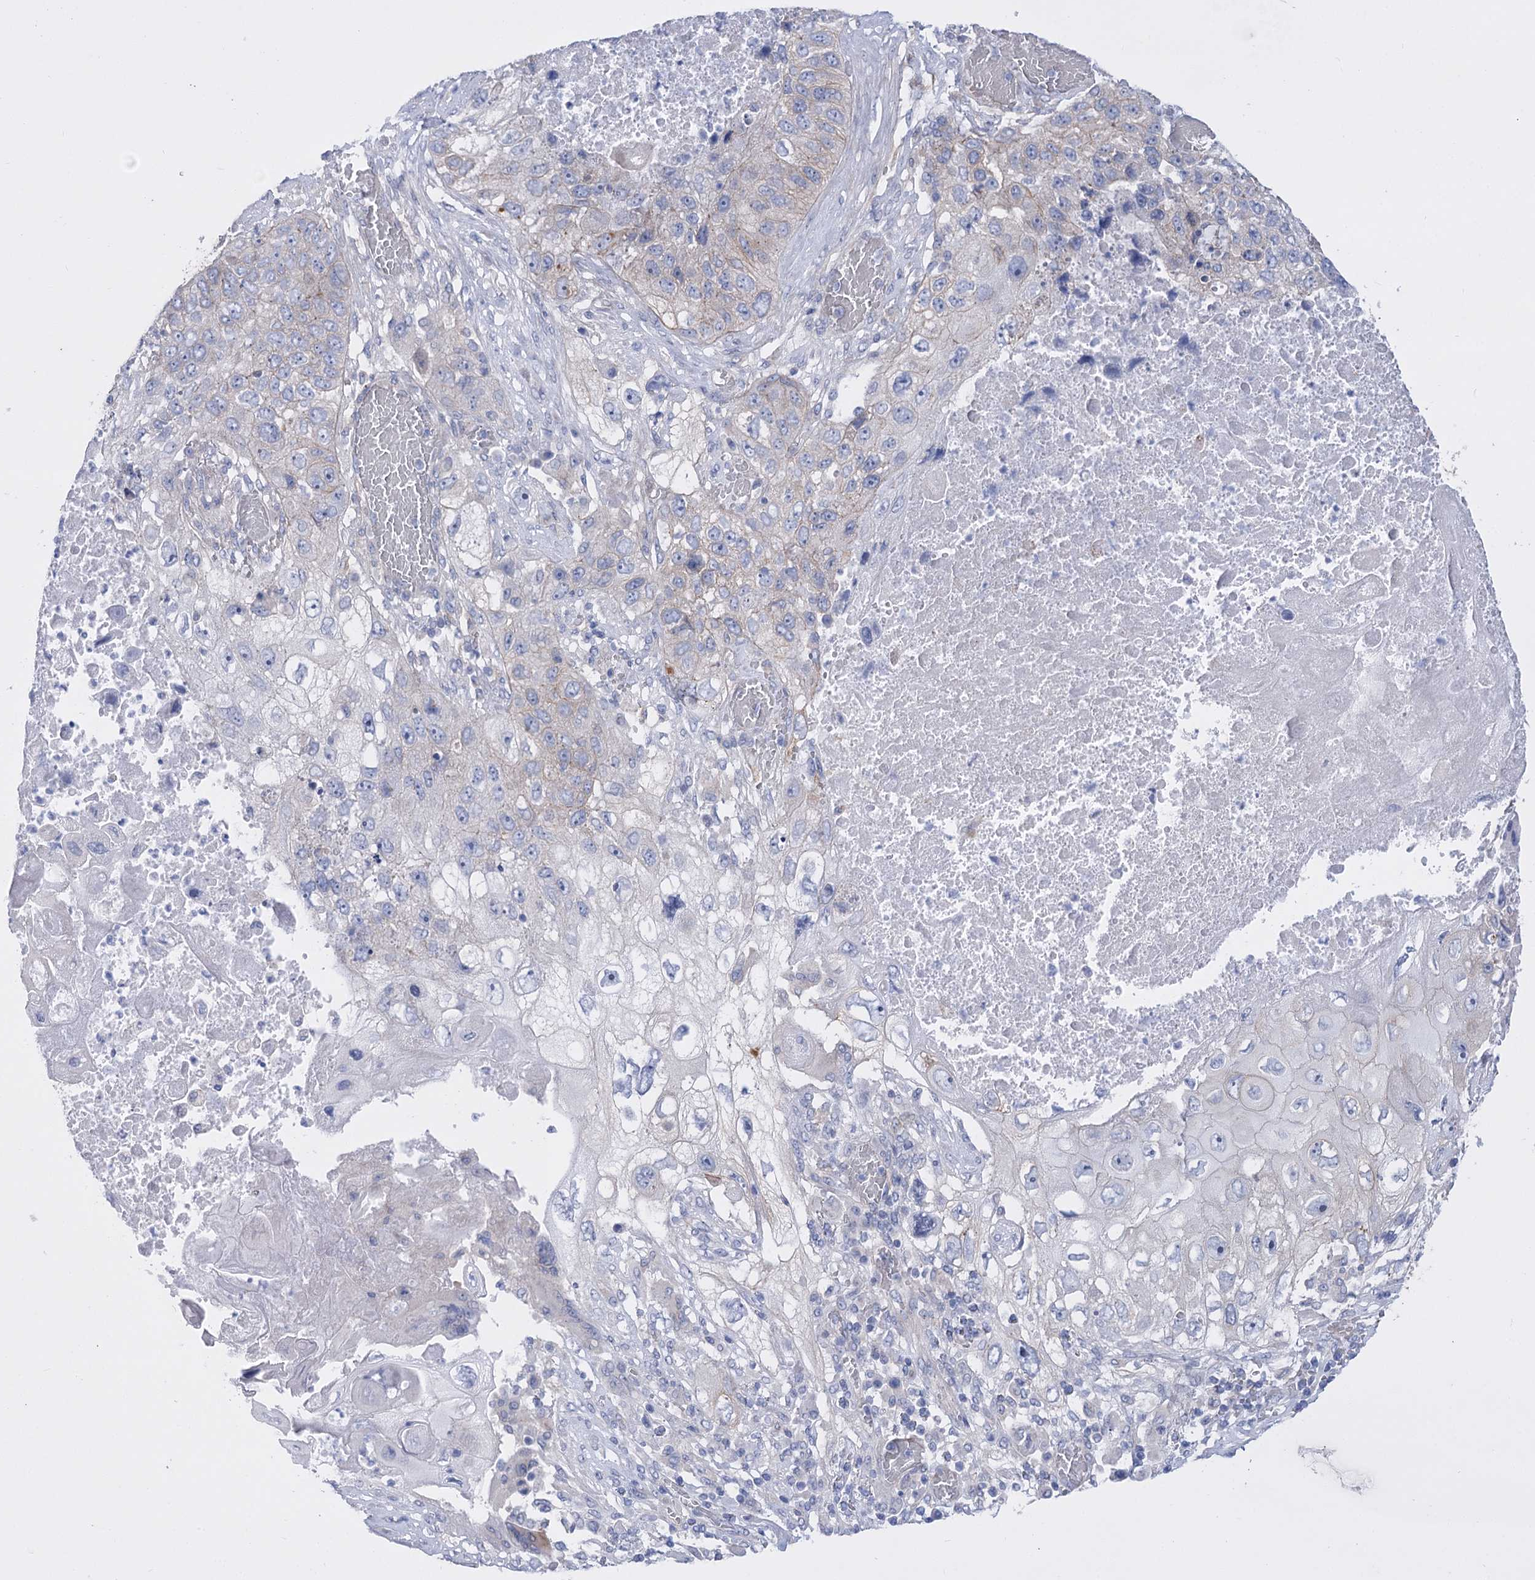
{"staining": {"intensity": "negative", "quantity": "none", "location": "none"}, "tissue": "lung cancer", "cell_type": "Tumor cells", "image_type": "cancer", "snomed": [{"axis": "morphology", "description": "Squamous cell carcinoma, NOS"}, {"axis": "topography", "description": "Lung"}], "caption": "The photomicrograph demonstrates no staining of tumor cells in lung squamous cell carcinoma.", "gene": "LRRC34", "patient": {"sex": "male", "age": 61}}